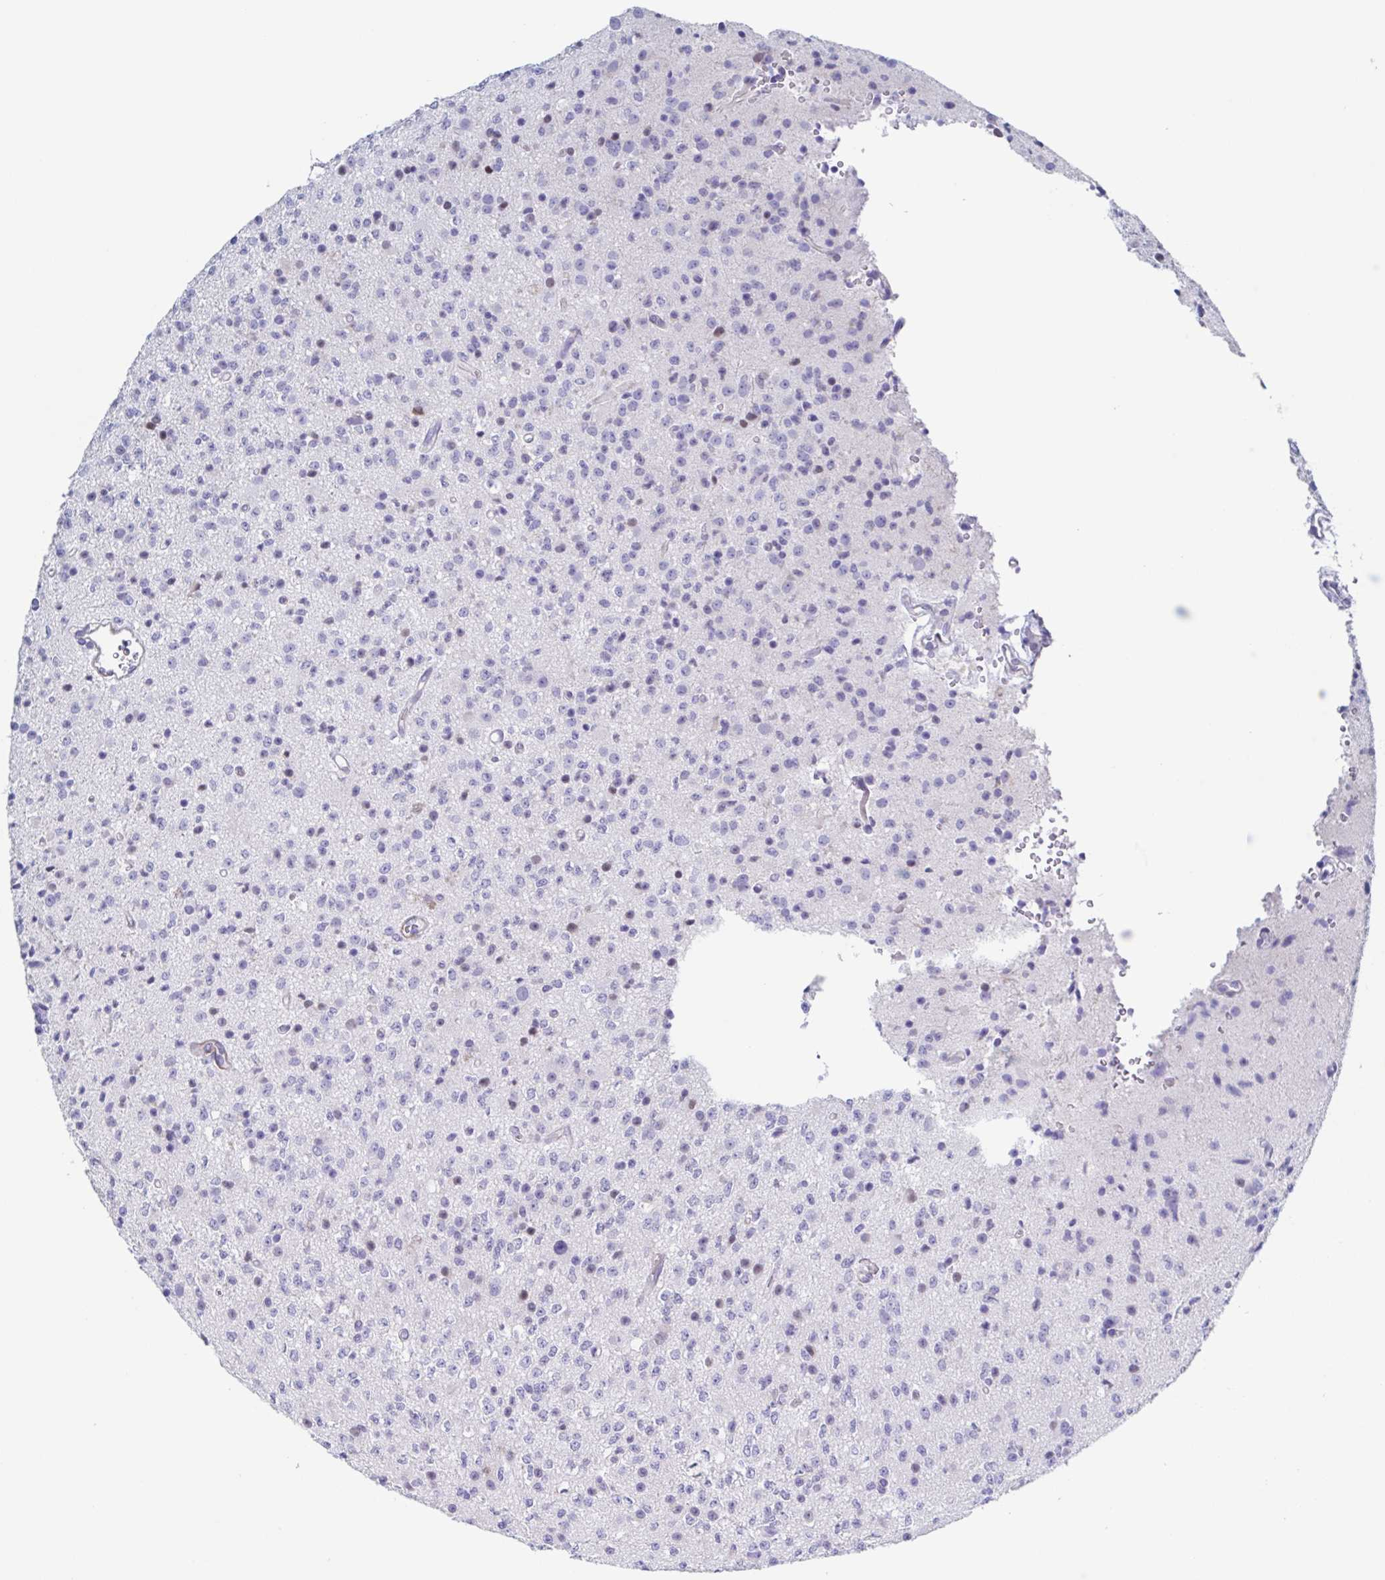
{"staining": {"intensity": "negative", "quantity": "none", "location": "none"}, "tissue": "glioma", "cell_type": "Tumor cells", "image_type": "cancer", "snomed": [{"axis": "morphology", "description": "Glioma, malignant, High grade"}, {"axis": "topography", "description": "Brain"}], "caption": "High power microscopy photomicrograph of an immunohistochemistry image of glioma, revealing no significant staining in tumor cells.", "gene": "PBOV1", "patient": {"sex": "male", "age": 36}}